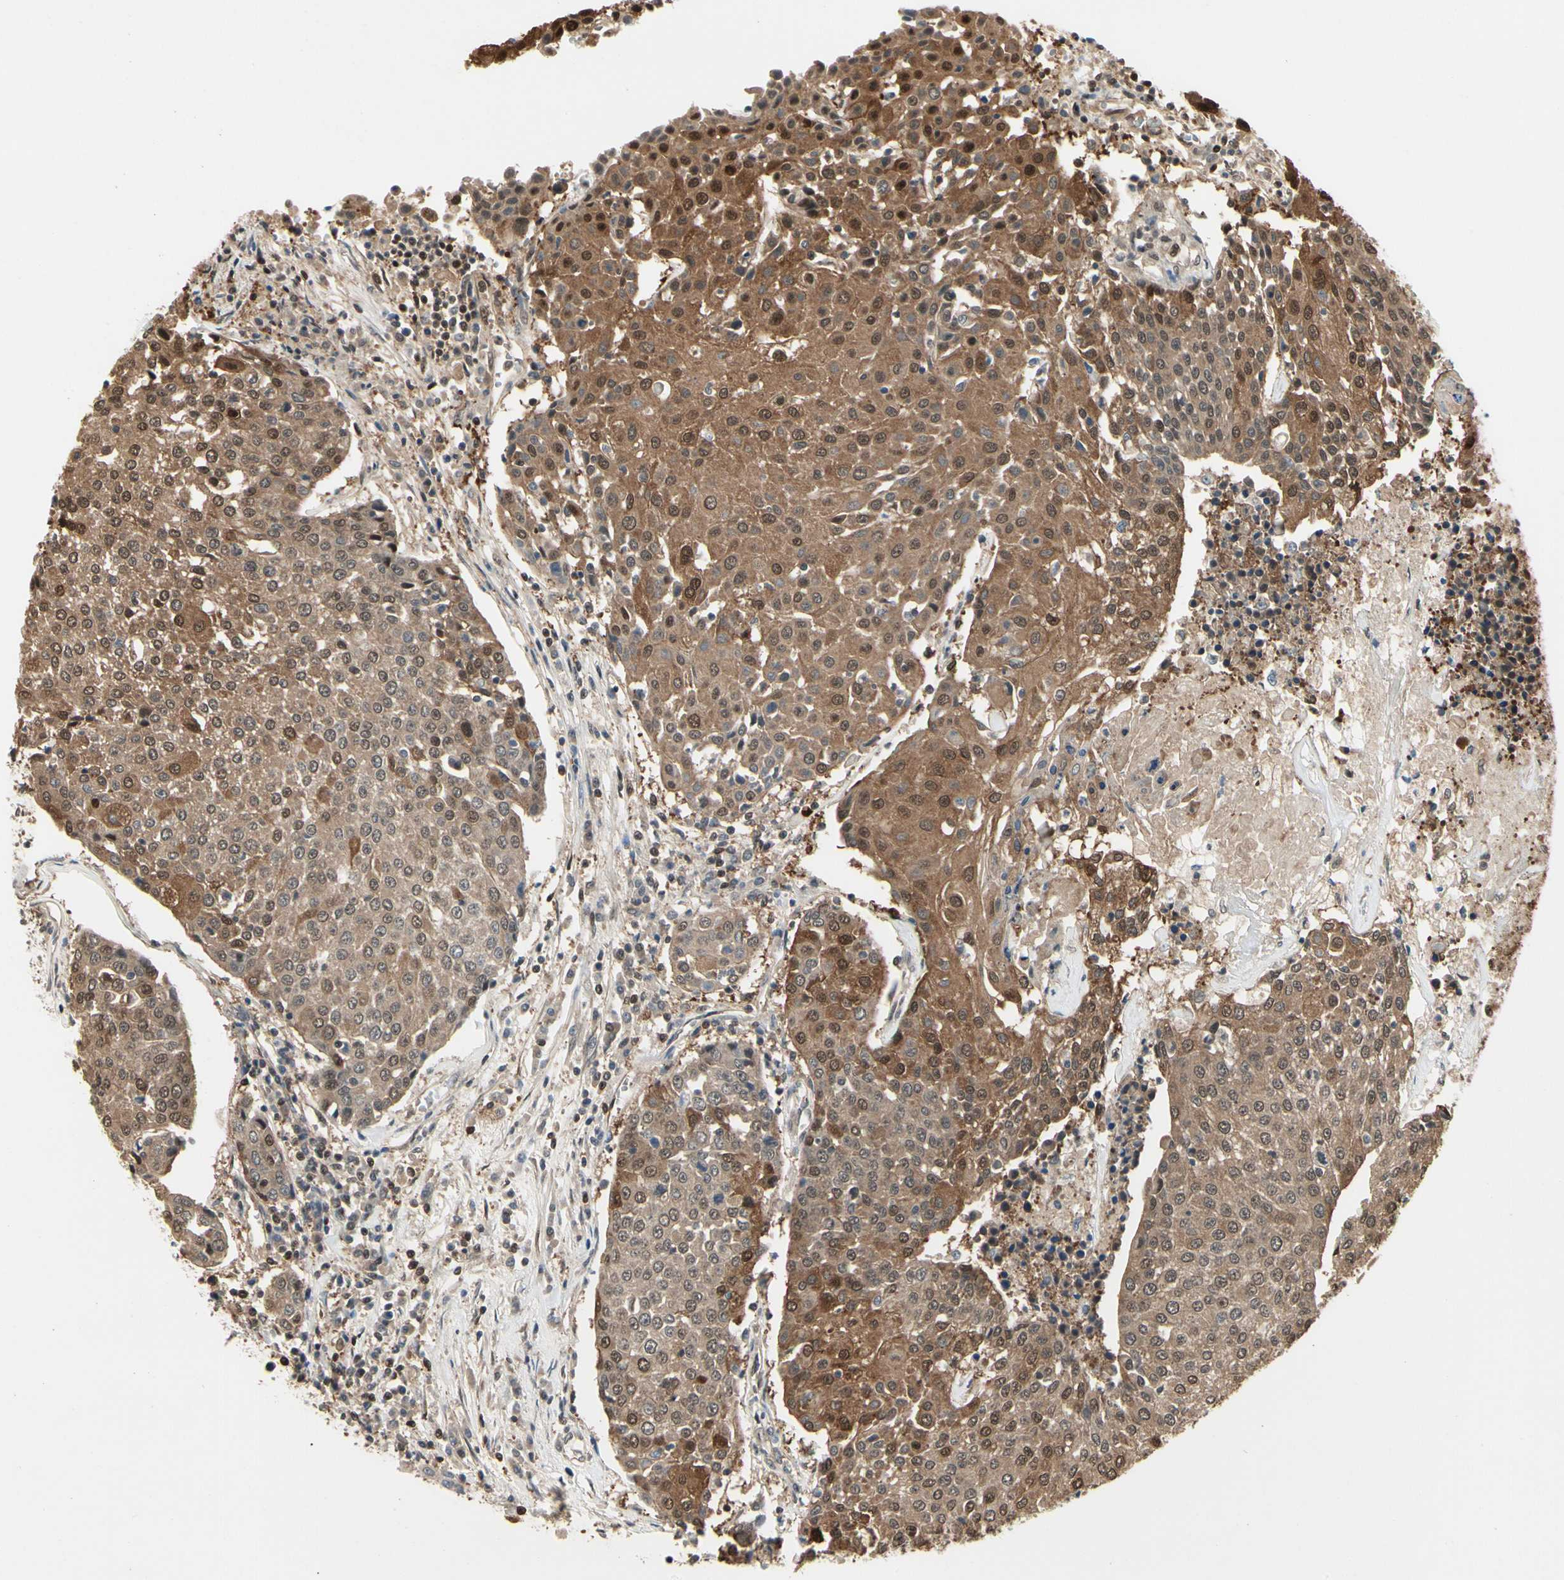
{"staining": {"intensity": "moderate", "quantity": ">75%", "location": "cytoplasmic/membranous,nuclear"}, "tissue": "urothelial cancer", "cell_type": "Tumor cells", "image_type": "cancer", "snomed": [{"axis": "morphology", "description": "Urothelial carcinoma, High grade"}, {"axis": "topography", "description": "Urinary bladder"}], "caption": "The histopathology image displays a brown stain indicating the presence of a protein in the cytoplasmic/membranous and nuclear of tumor cells in urothelial cancer.", "gene": "YWHAQ", "patient": {"sex": "female", "age": 85}}